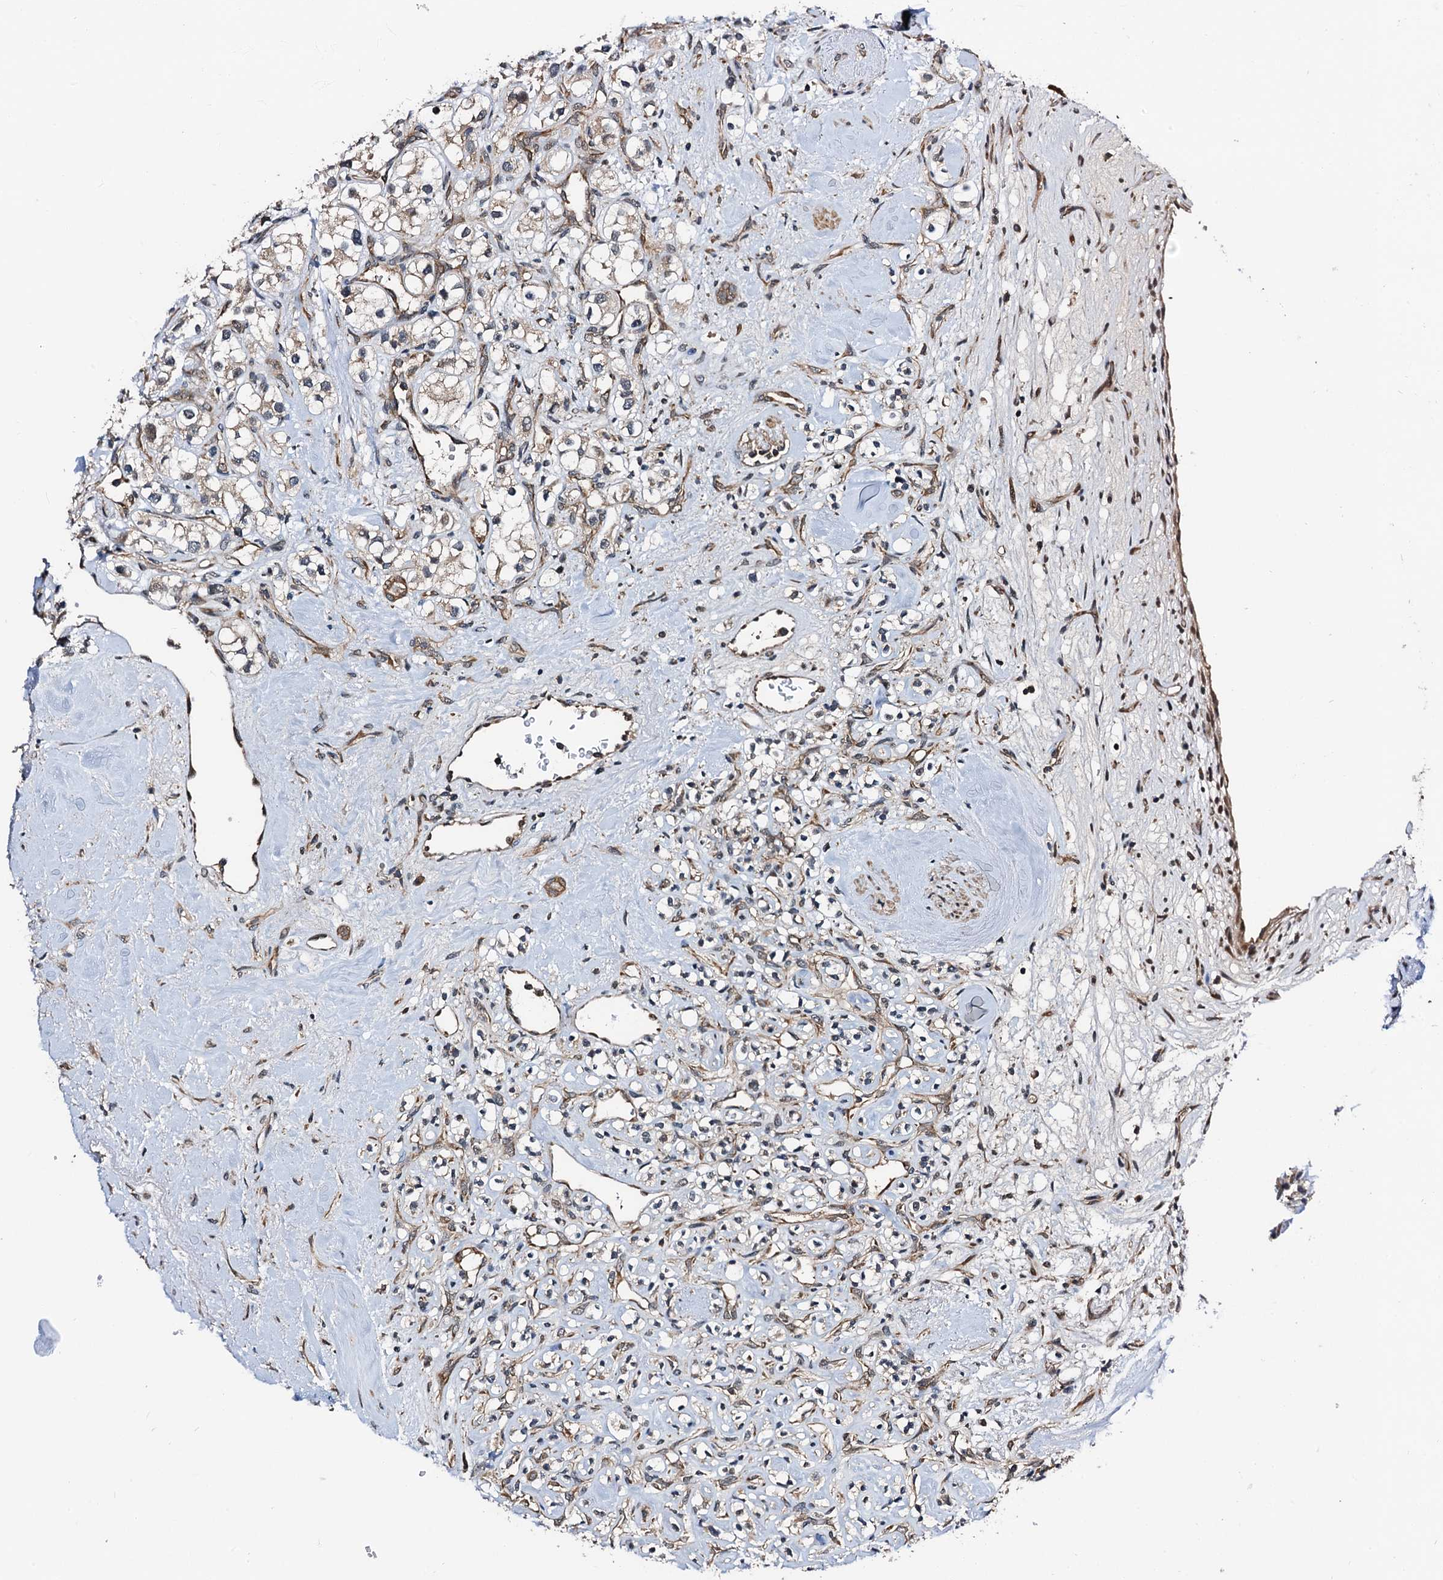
{"staining": {"intensity": "negative", "quantity": "none", "location": "none"}, "tissue": "renal cancer", "cell_type": "Tumor cells", "image_type": "cancer", "snomed": [{"axis": "morphology", "description": "Adenocarcinoma, NOS"}, {"axis": "topography", "description": "Kidney"}], "caption": "Immunohistochemistry micrograph of renal adenocarcinoma stained for a protein (brown), which shows no expression in tumor cells.", "gene": "NAA16", "patient": {"sex": "male", "age": 77}}